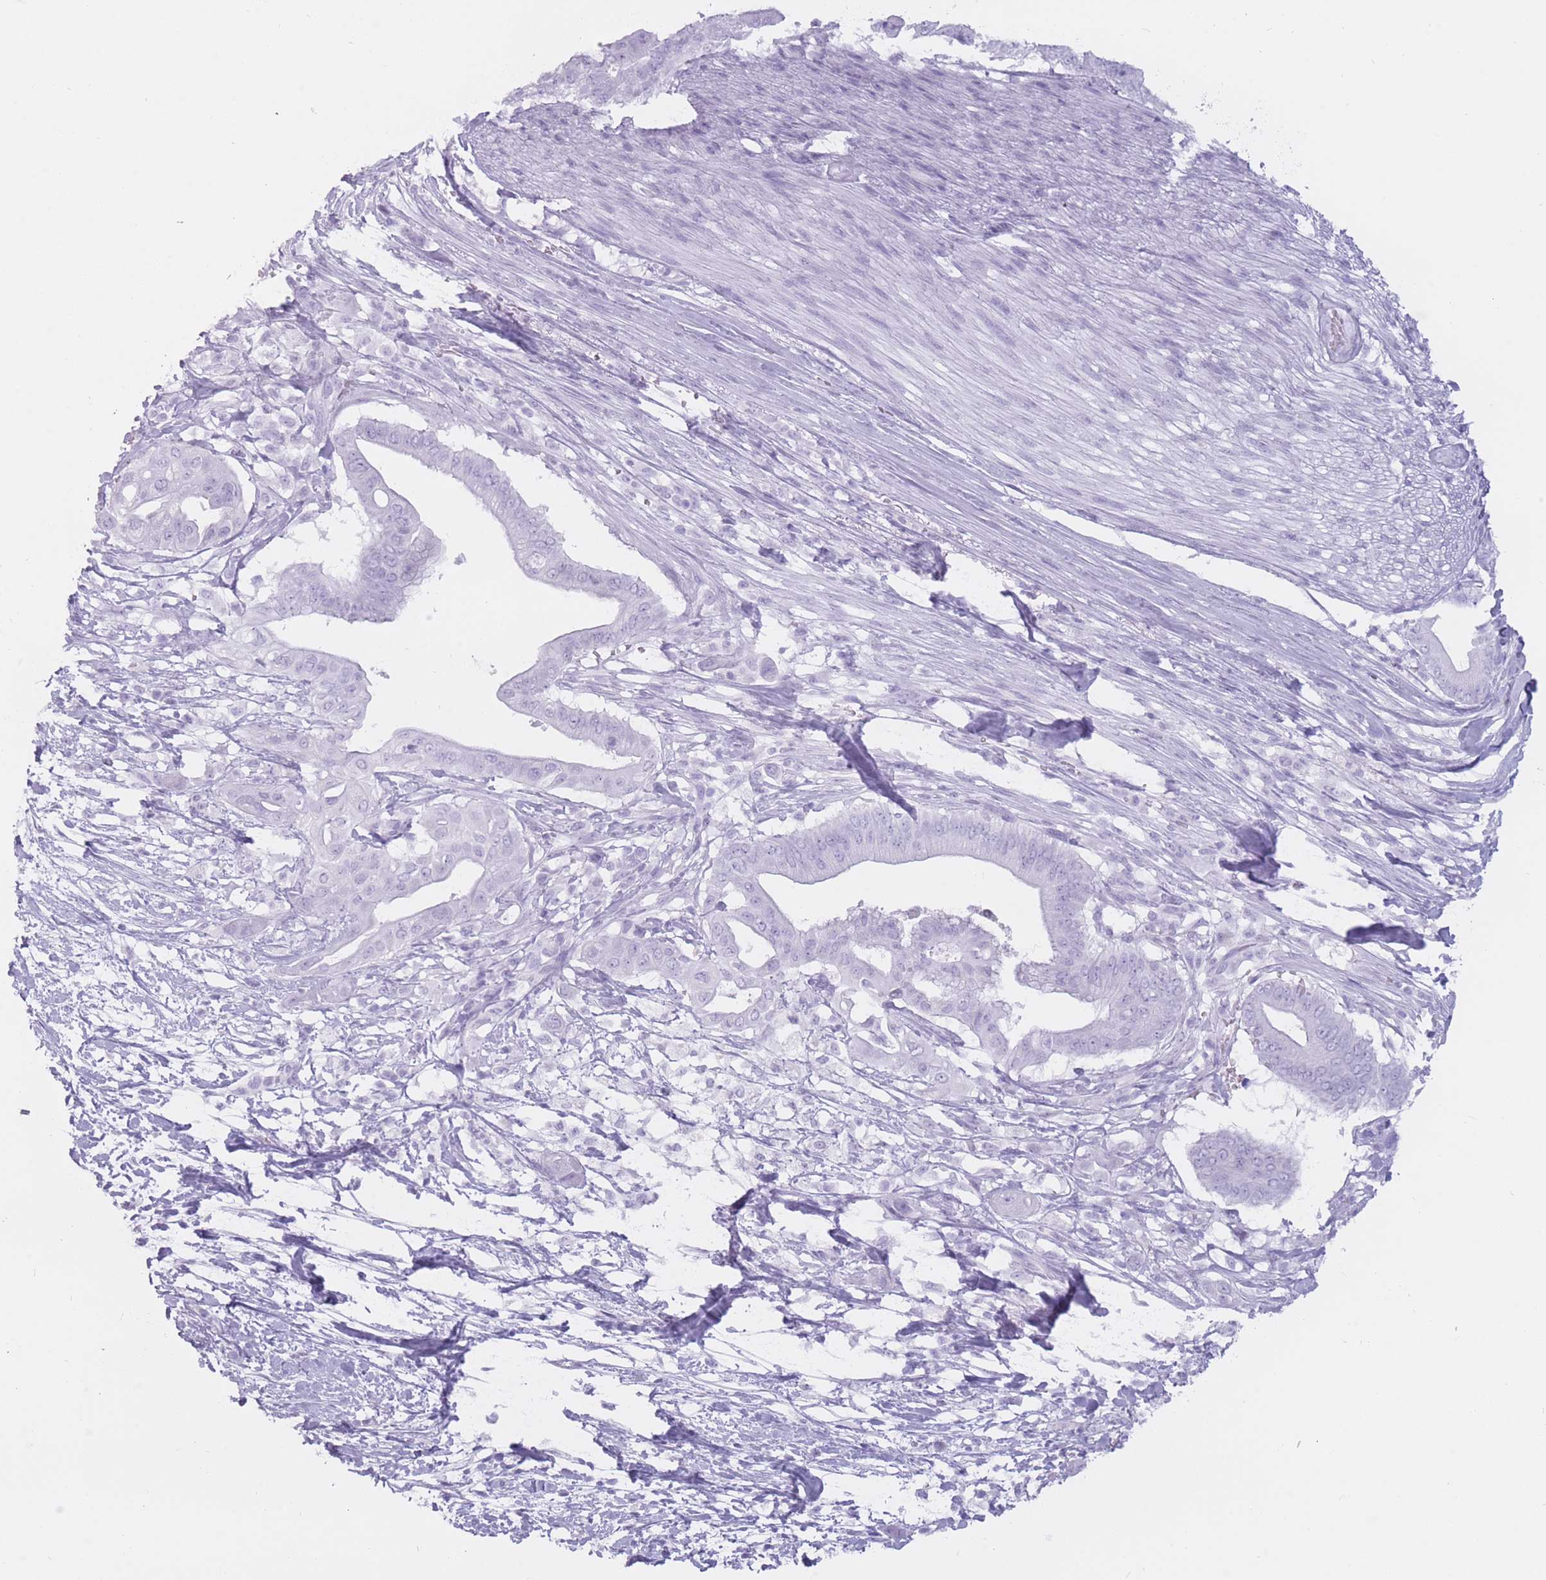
{"staining": {"intensity": "negative", "quantity": "none", "location": "none"}, "tissue": "pancreatic cancer", "cell_type": "Tumor cells", "image_type": "cancer", "snomed": [{"axis": "morphology", "description": "Adenocarcinoma, NOS"}, {"axis": "topography", "description": "Pancreas"}], "caption": "Pancreatic cancer (adenocarcinoma) was stained to show a protein in brown. There is no significant expression in tumor cells.", "gene": "PNMA3", "patient": {"sex": "male", "age": 68}}